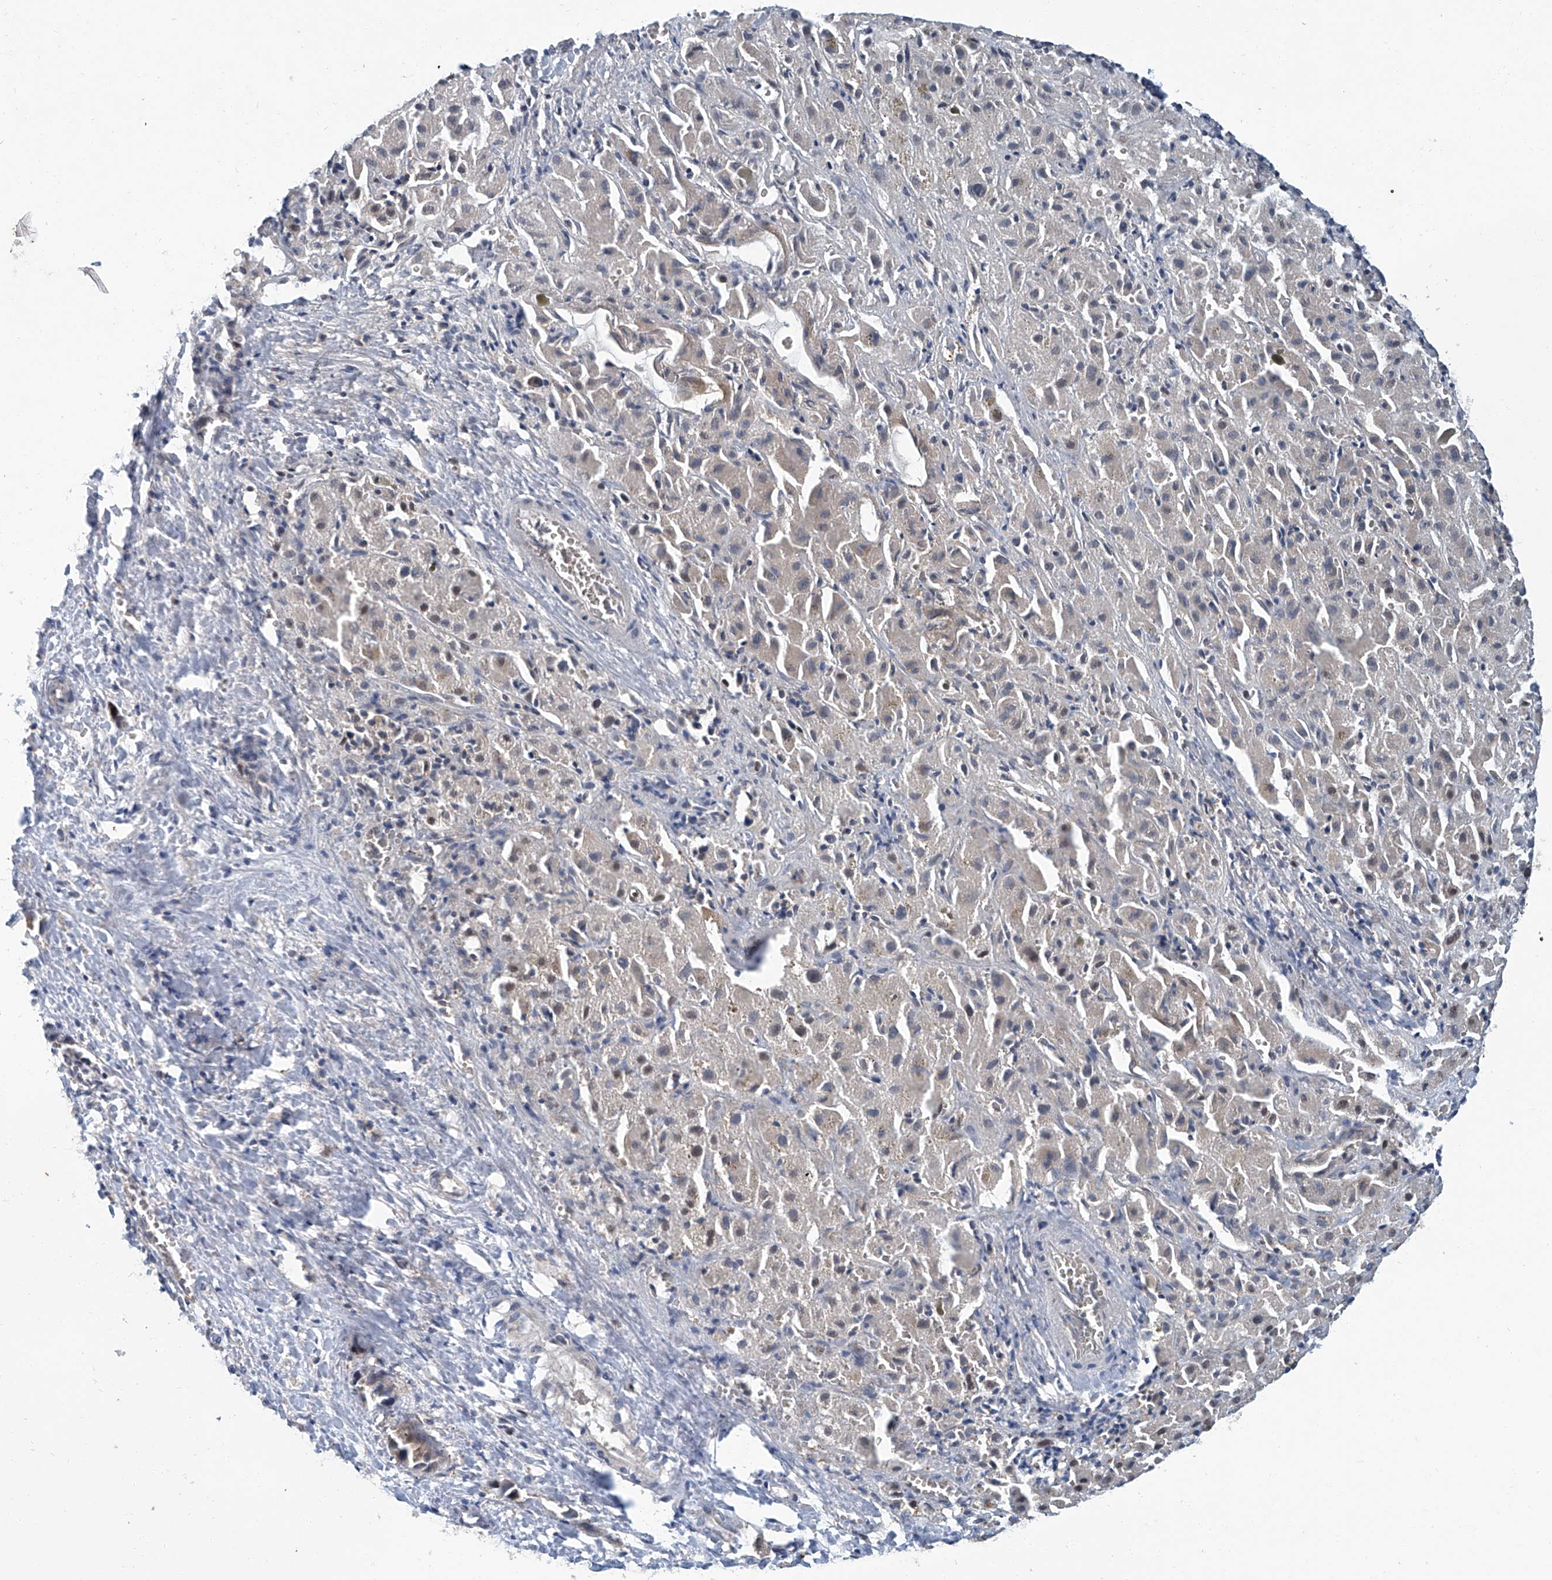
{"staining": {"intensity": "weak", "quantity": "<25%", "location": "cytoplasmic/membranous,nuclear"}, "tissue": "liver cancer", "cell_type": "Tumor cells", "image_type": "cancer", "snomed": [{"axis": "morphology", "description": "Cholangiocarcinoma"}, {"axis": "topography", "description": "Liver"}], "caption": "Protein analysis of liver cancer reveals no significant staining in tumor cells.", "gene": "CLK1", "patient": {"sex": "female", "age": 52}}